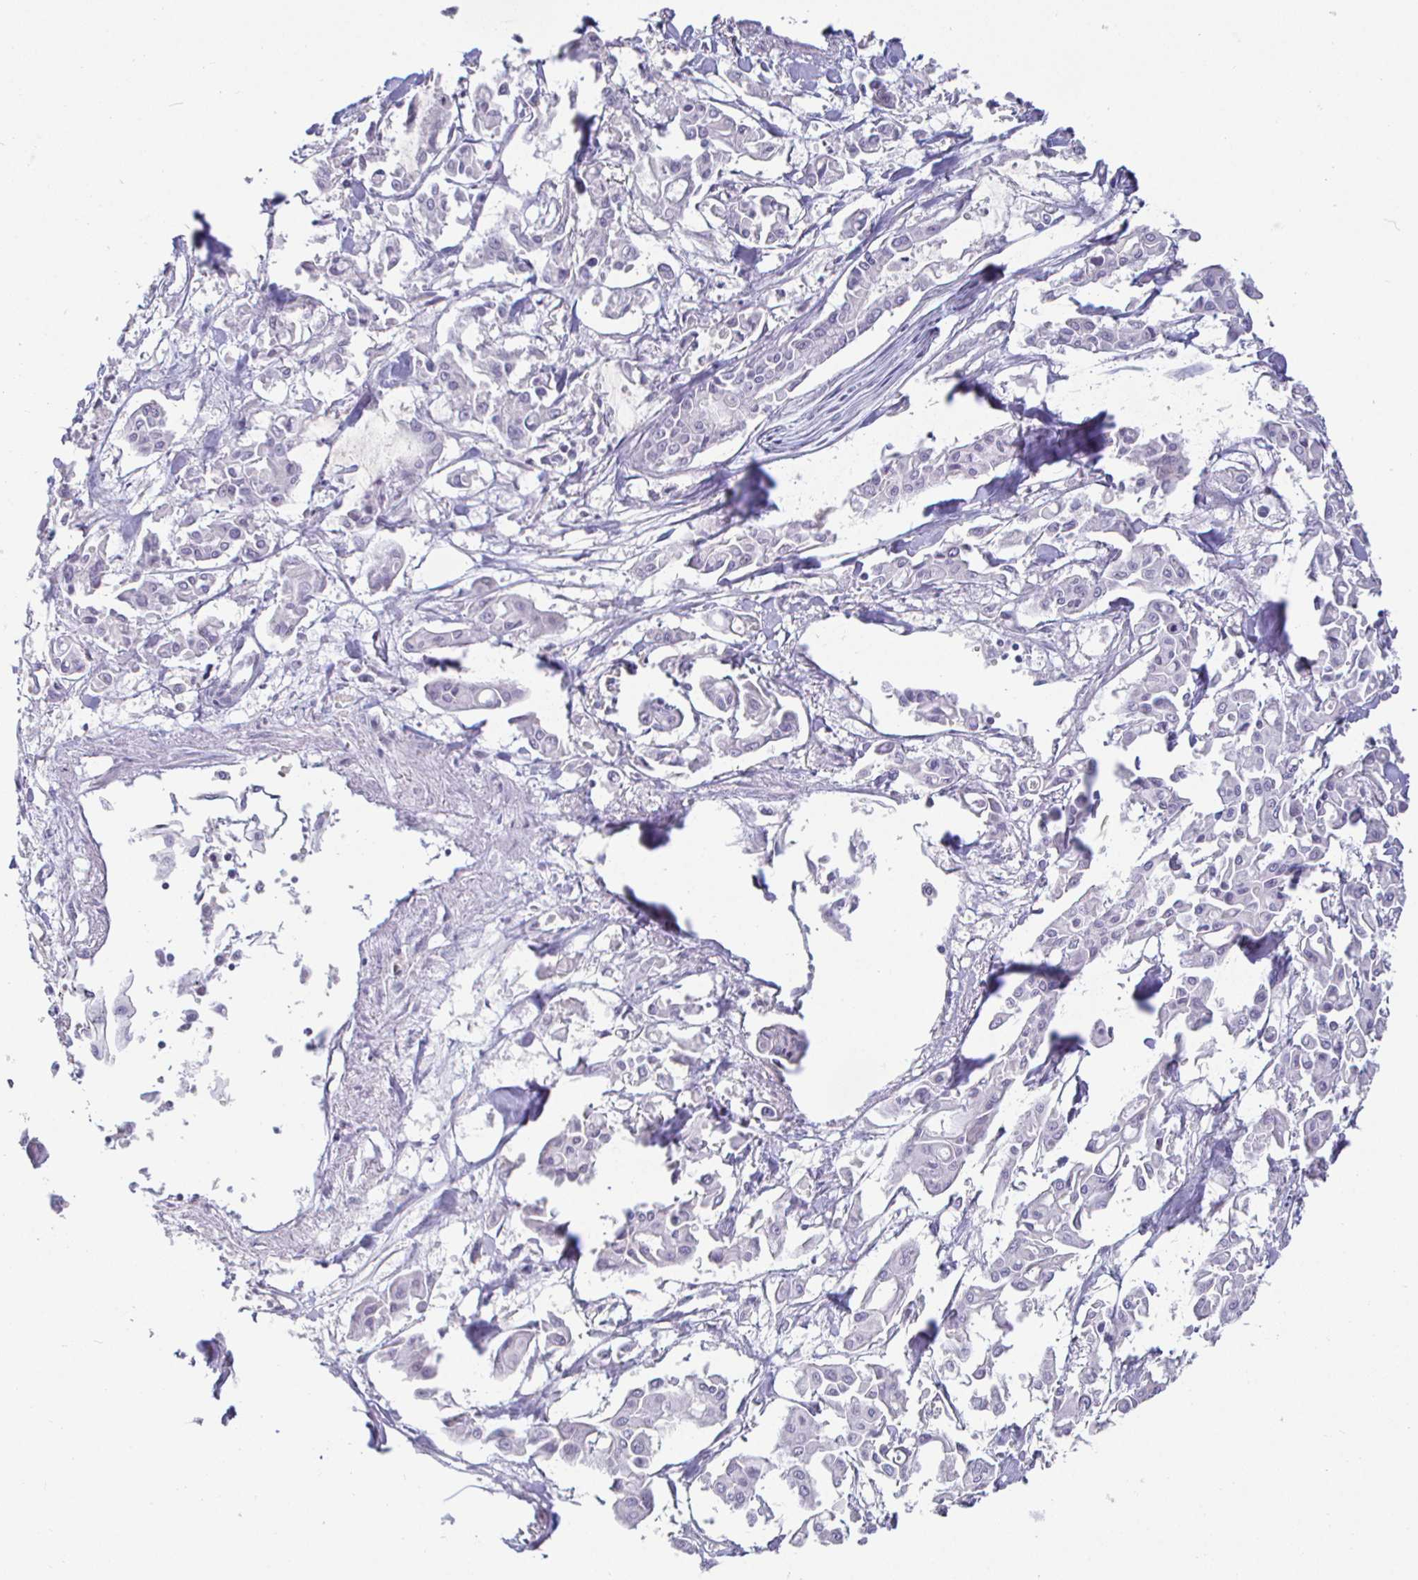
{"staining": {"intensity": "negative", "quantity": "none", "location": "none"}, "tissue": "pancreatic cancer", "cell_type": "Tumor cells", "image_type": "cancer", "snomed": [{"axis": "morphology", "description": "Adenocarcinoma, NOS"}, {"axis": "topography", "description": "Pancreas"}], "caption": "An IHC micrograph of pancreatic cancer is shown. There is no staining in tumor cells of pancreatic cancer.", "gene": "SIRPA", "patient": {"sex": "male", "age": 61}}